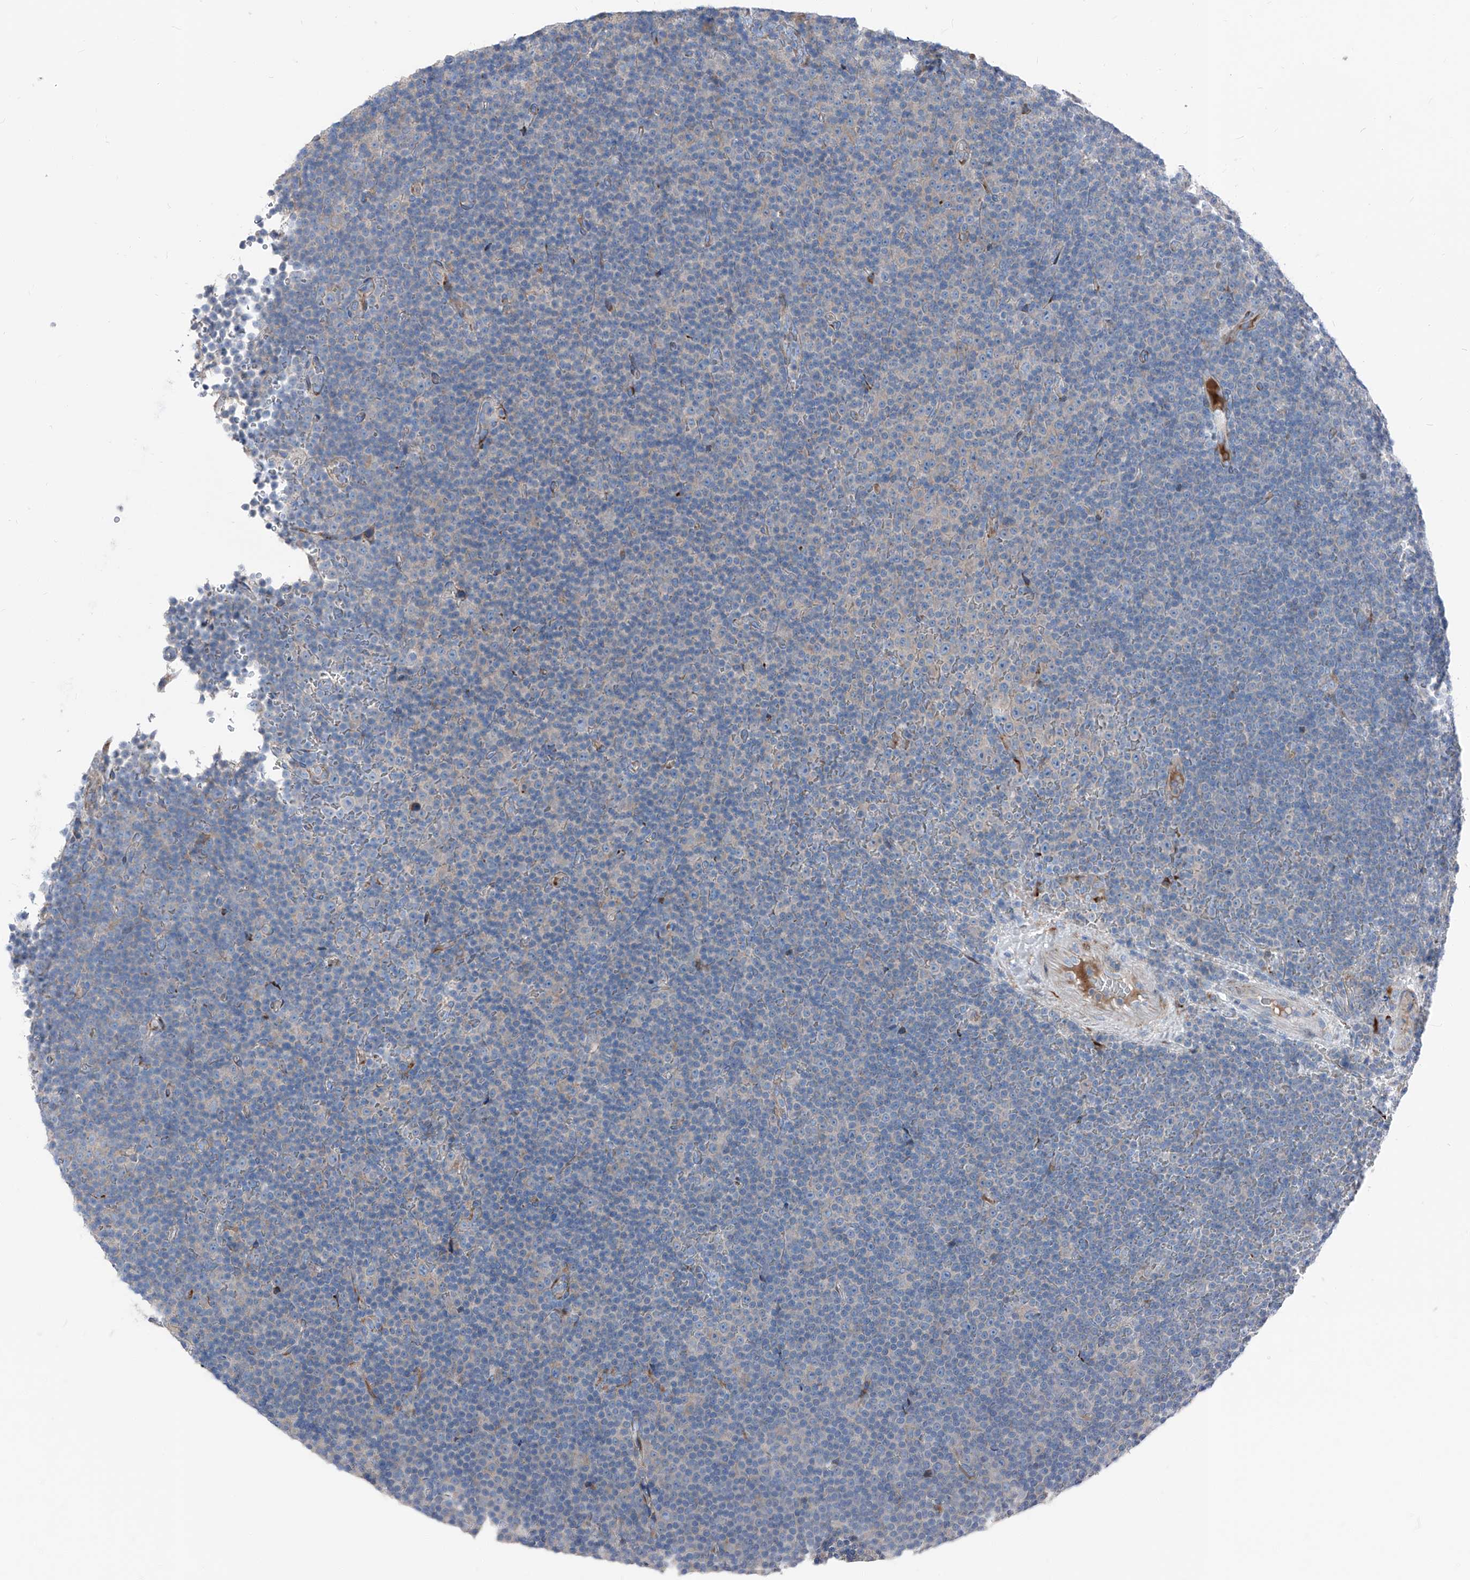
{"staining": {"intensity": "negative", "quantity": "none", "location": "none"}, "tissue": "lymphoma", "cell_type": "Tumor cells", "image_type": "cancer", "snomed": [{"axis": "morphology", "description": "Malignant lymphoma, non-Hodgkin's type, Low grade"}, {"axis": "topography", "description": "Lymph node"}], "caption": "DAB immunohistochemical staining of lymphoma exhibits no significant positivity in tumor cells.", "gene": "IFI27", "patient": {"sex": "female", "age": 67}}